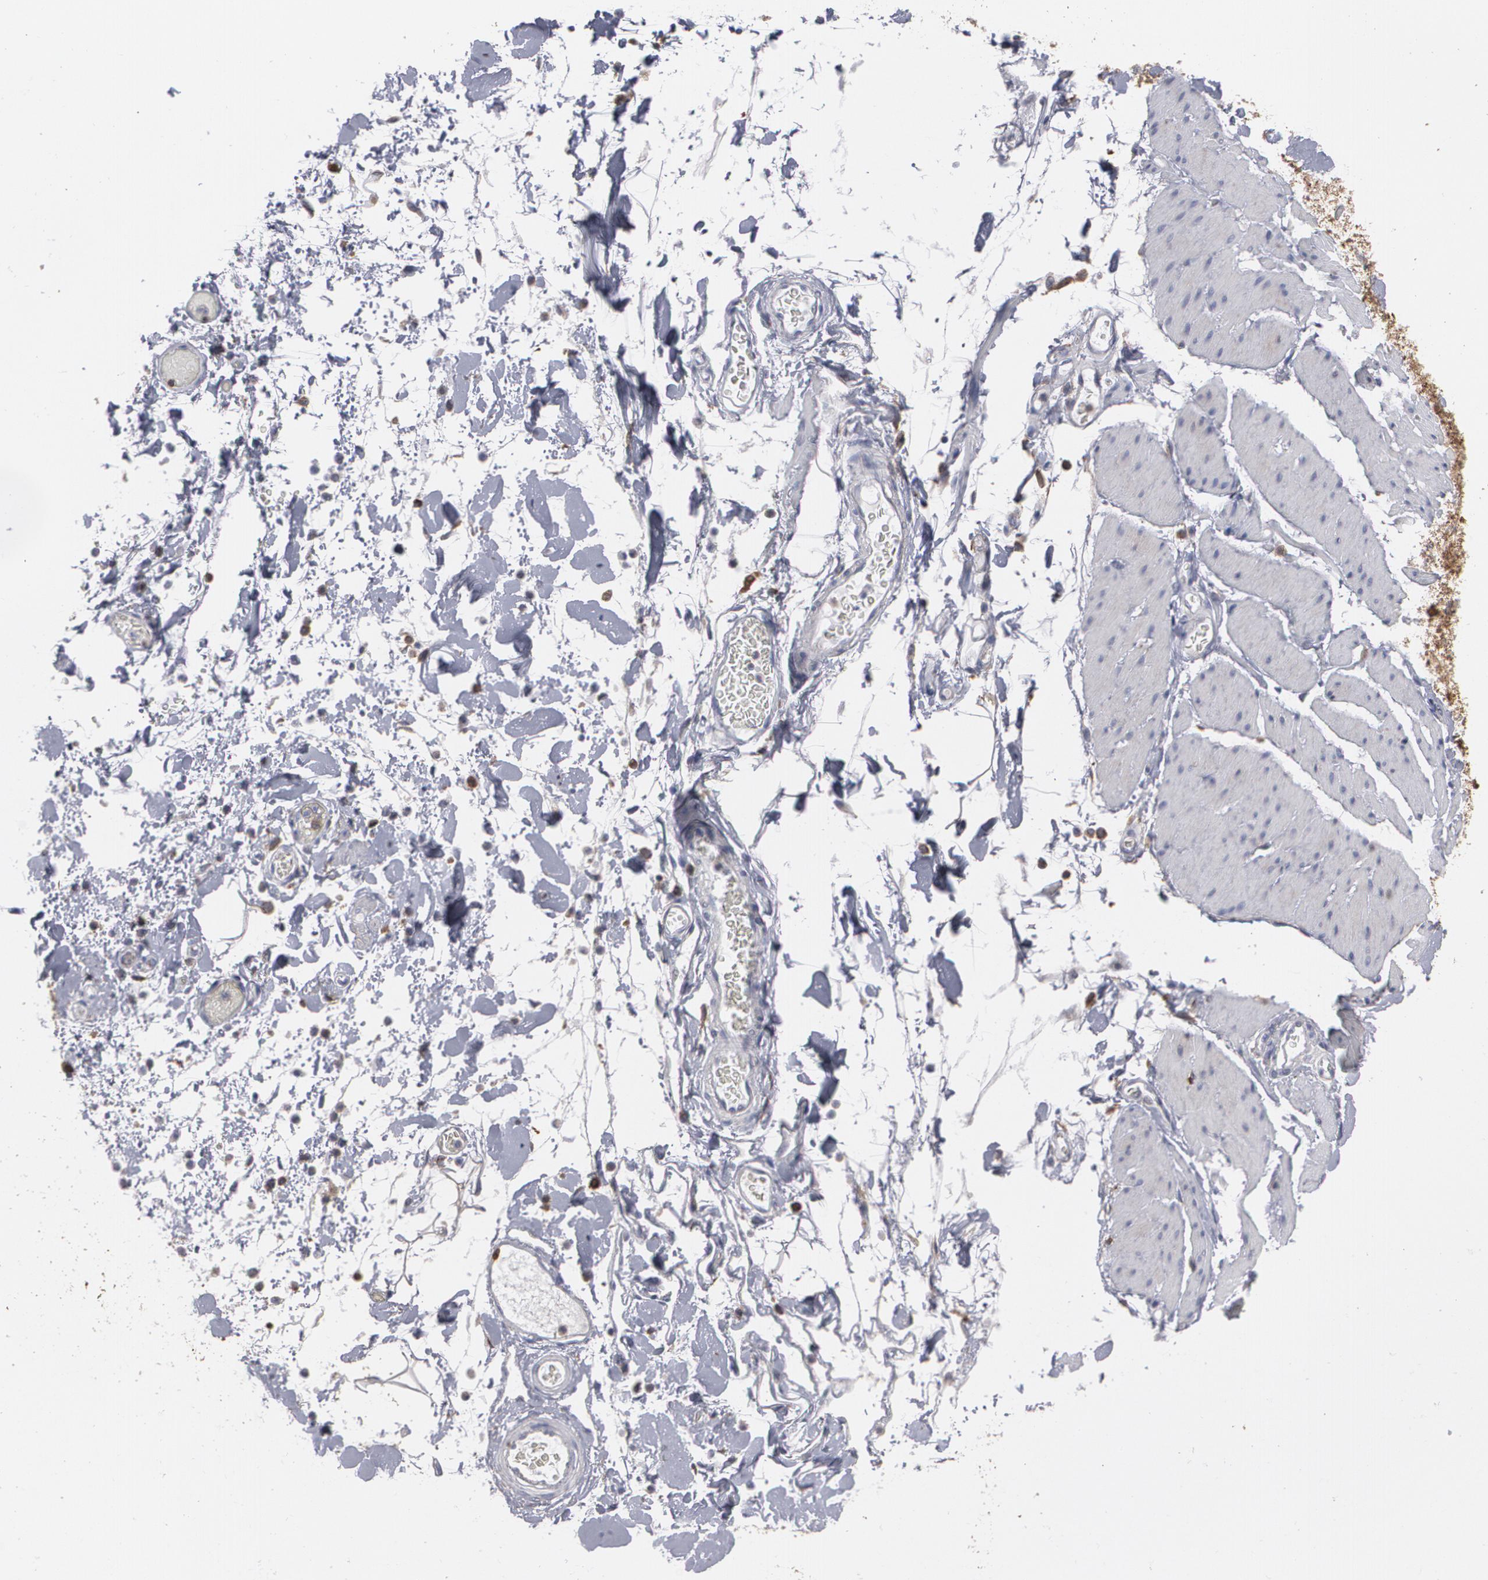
{"staining": {"intensity": "weak", "quantity": "25%-75%", "location": "cytoplasmic/membranous"}, "tissue": "smooth muscle", "cell_type": "Smooth muscle cells", "image_type": "normal", "snomed": [{"axis": "morphology", "description": "Normal tissue, NOS"}, {"axis": "topography", "description": "Smooth muscle"}, {"axis": "topography", "description": "Colon"}], "caption": "An IHC histopathology image of normal tissue is shown. Protein staining in brown shows weak cytoplasmic/membranous positivity in smooth muscle within smooth muscle cells. Nuclei are stained in blue.", "gene": "ODC1", "patient": {"sex": "male", "age": 67}}